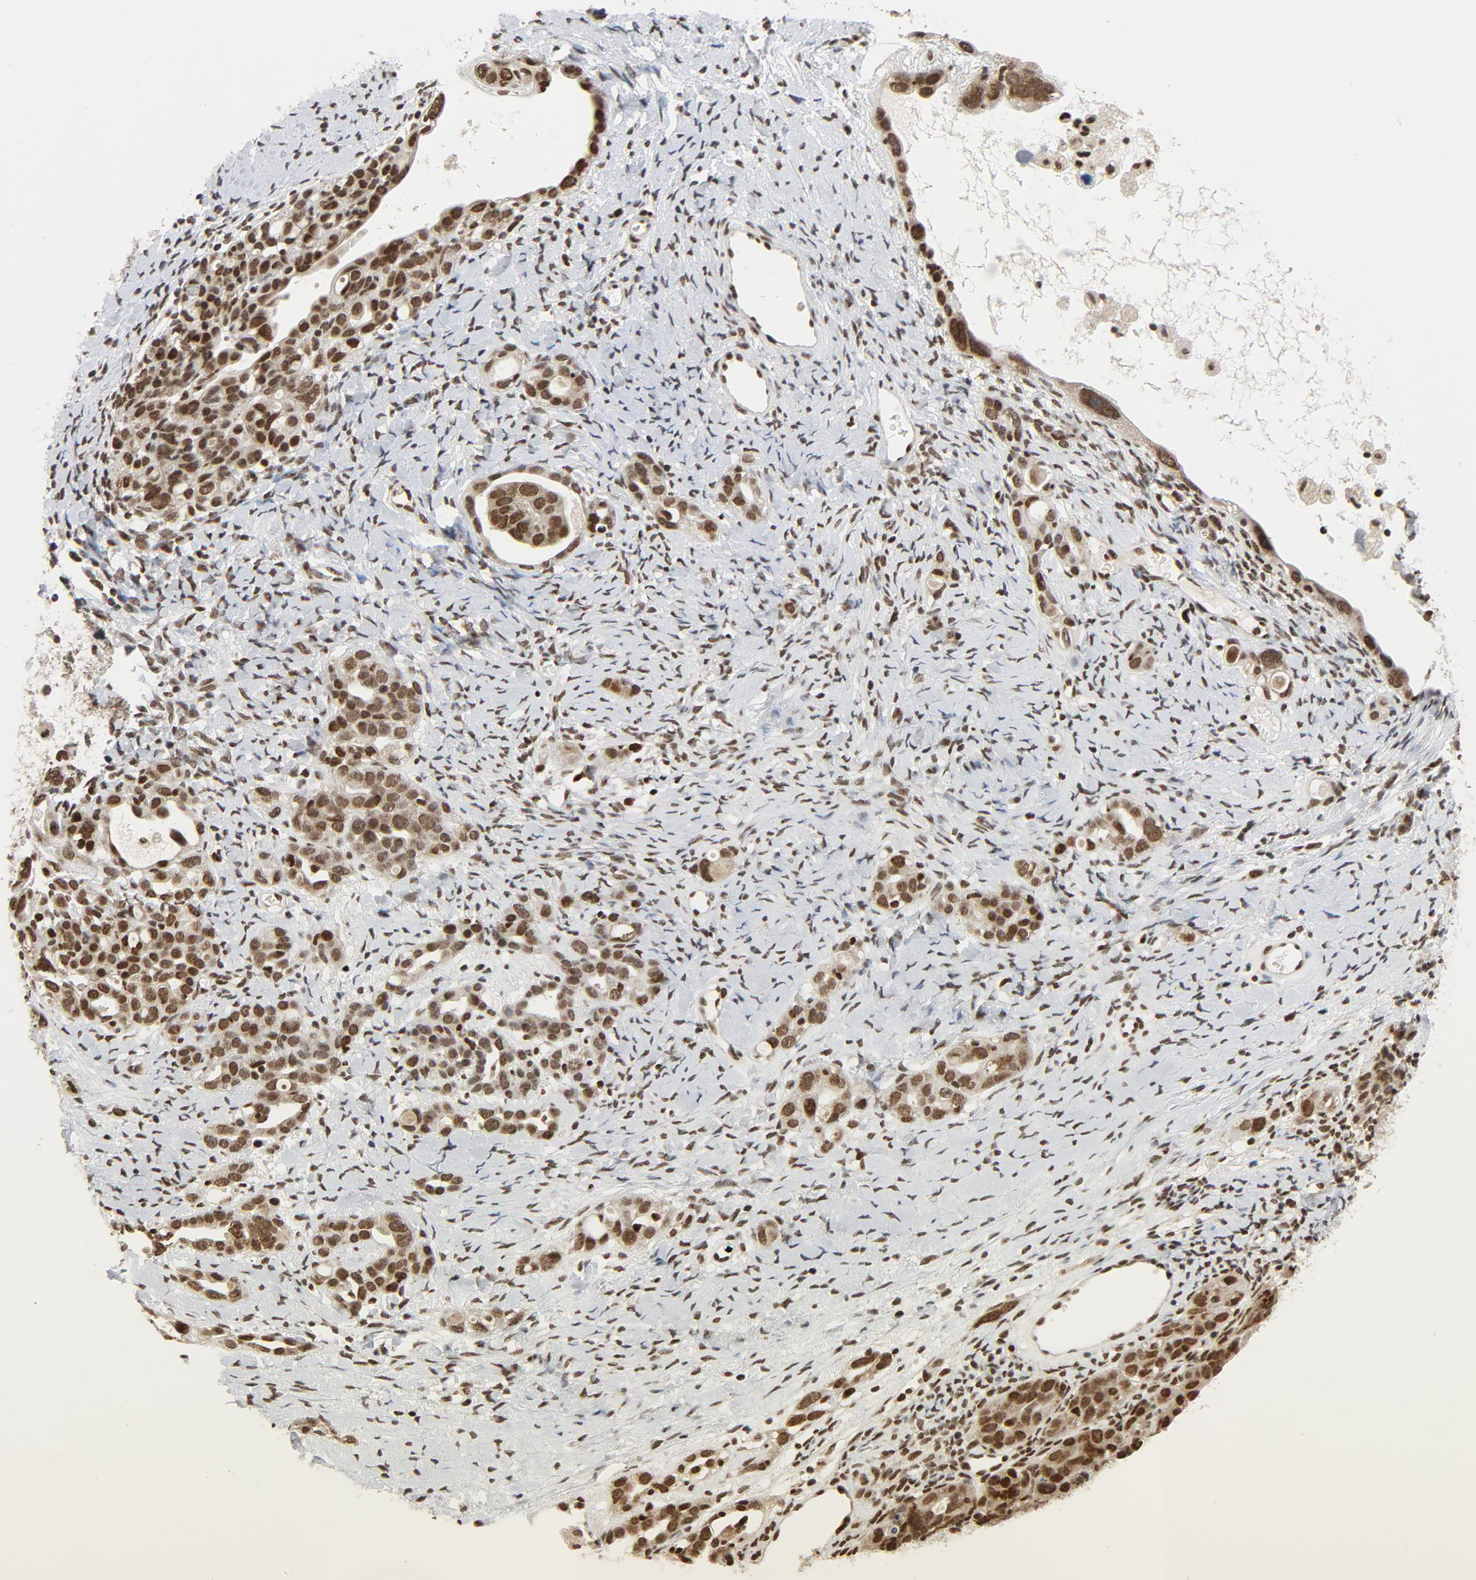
{"staining": {"intensity": "moderate", "quantity": ">75%", "location": "nuclear"}, "tissue": "ovarian cancer", "cell_type": "Tumor cells", "image_type": "cancer", "snomed": [{"axis": "morphology", "description": "Cystadenocarcinoma, serous, NOS"}, {"axis": "topography", "description": "Ovary"}], "caption": "Protein analysis of ovarian serous cystadenocarcinoma tissue shows moderate nuclear staining in about >75% of tumor cells.", "gene": "ERCC1", "patient": {"sex": "female", "age": 66}}